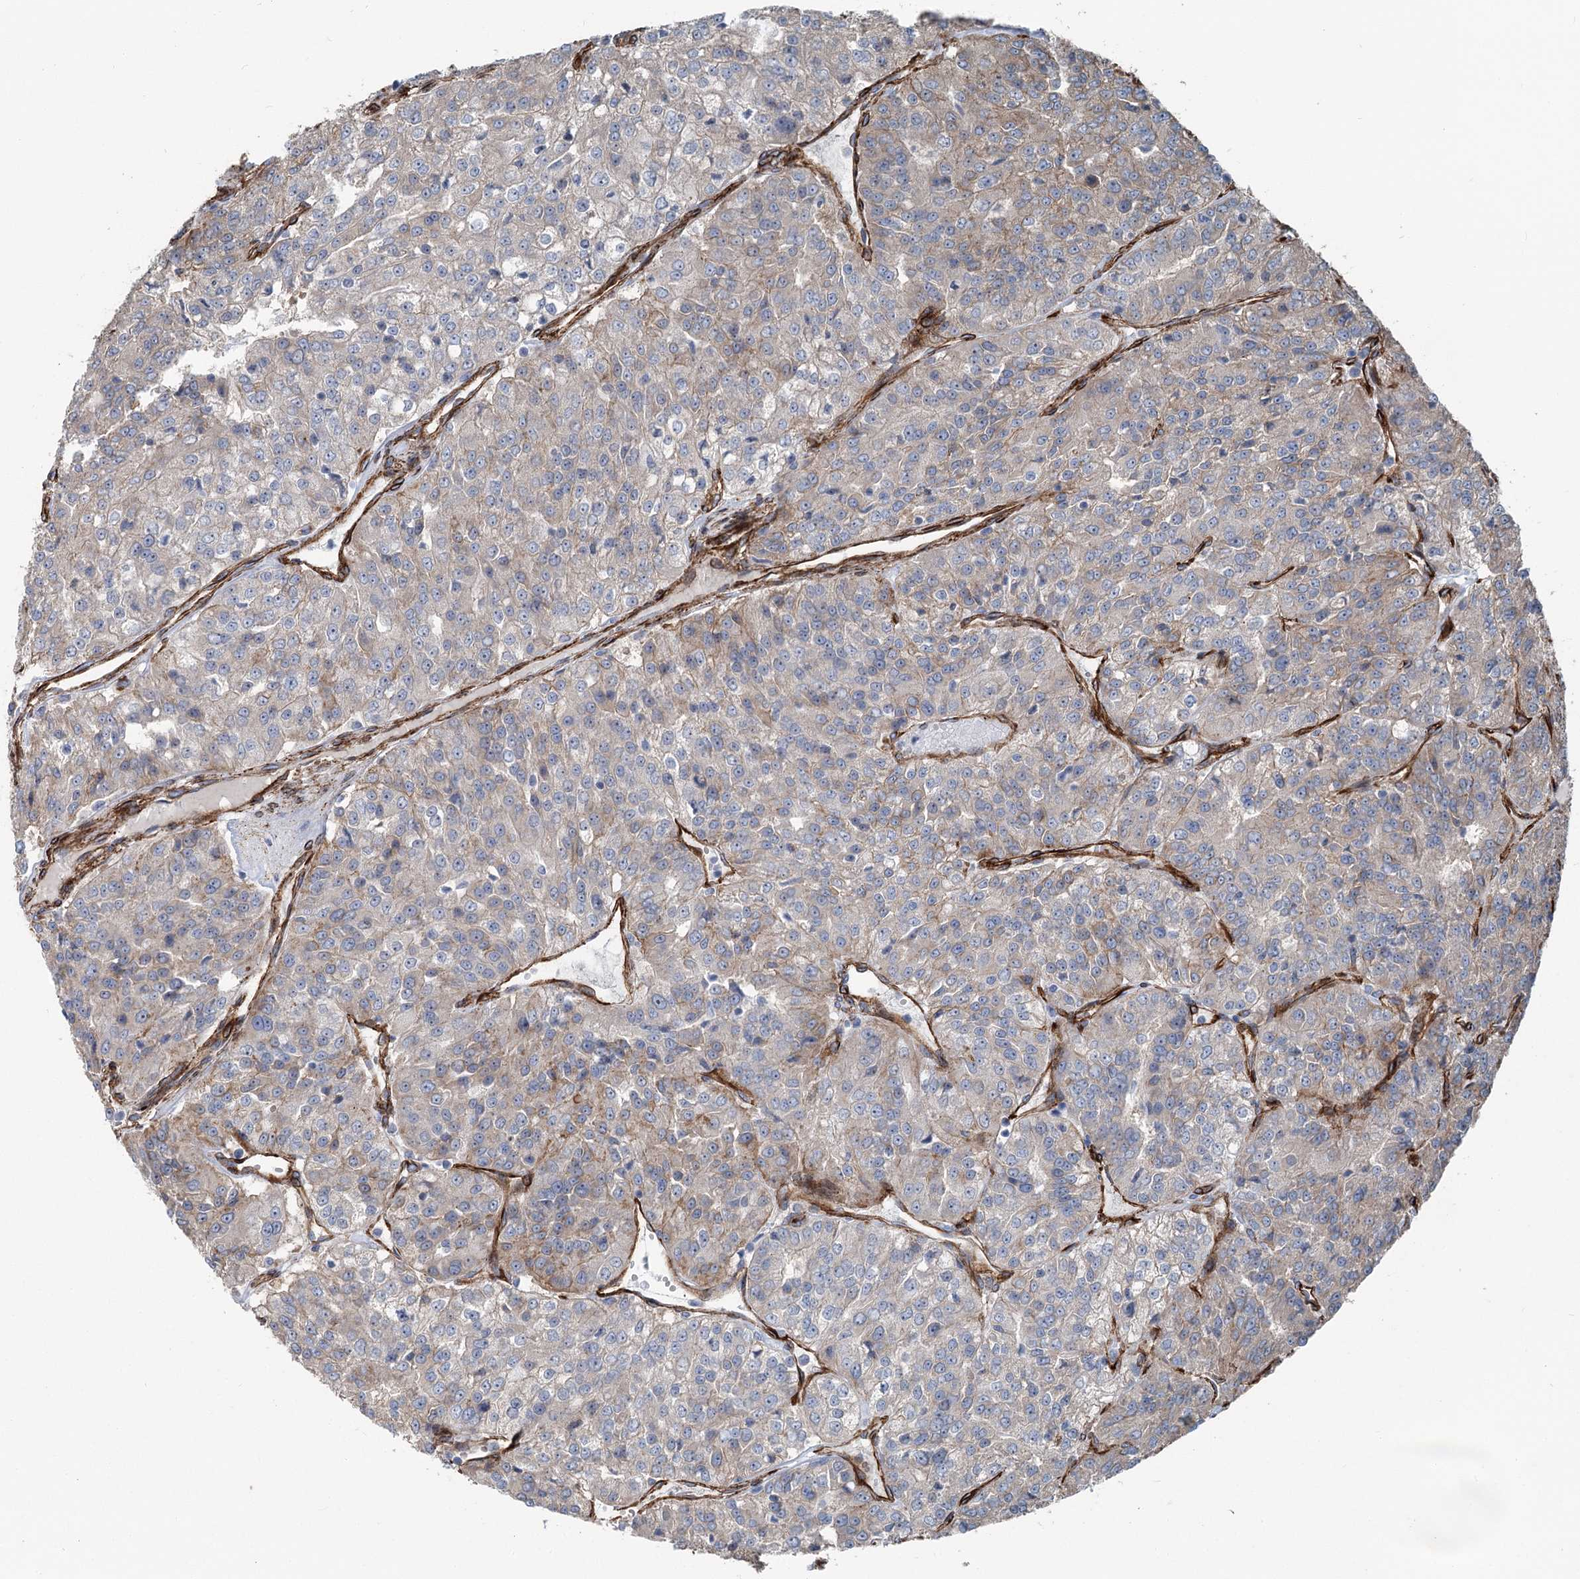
{"staining": {"intensity": "weak", "quantity": "<25%", "location": "cytoplasmic/membranous"}, "tissue": "renal cancer", "cell_type": "Tumor cells", "image_type": "cancer", "snomed": [{"axis": "morphology", "description": "Adenocarcinoma, NOS"}, {"axis": "topography", "description": "Kidney"}], "caption": "This is a image of IHC staining of renal cancer (adenocarcinoma), which shows no expression in tumor cells.", "gene": "IQSEC1", "patient": {"sex": "female", "age": 63}}